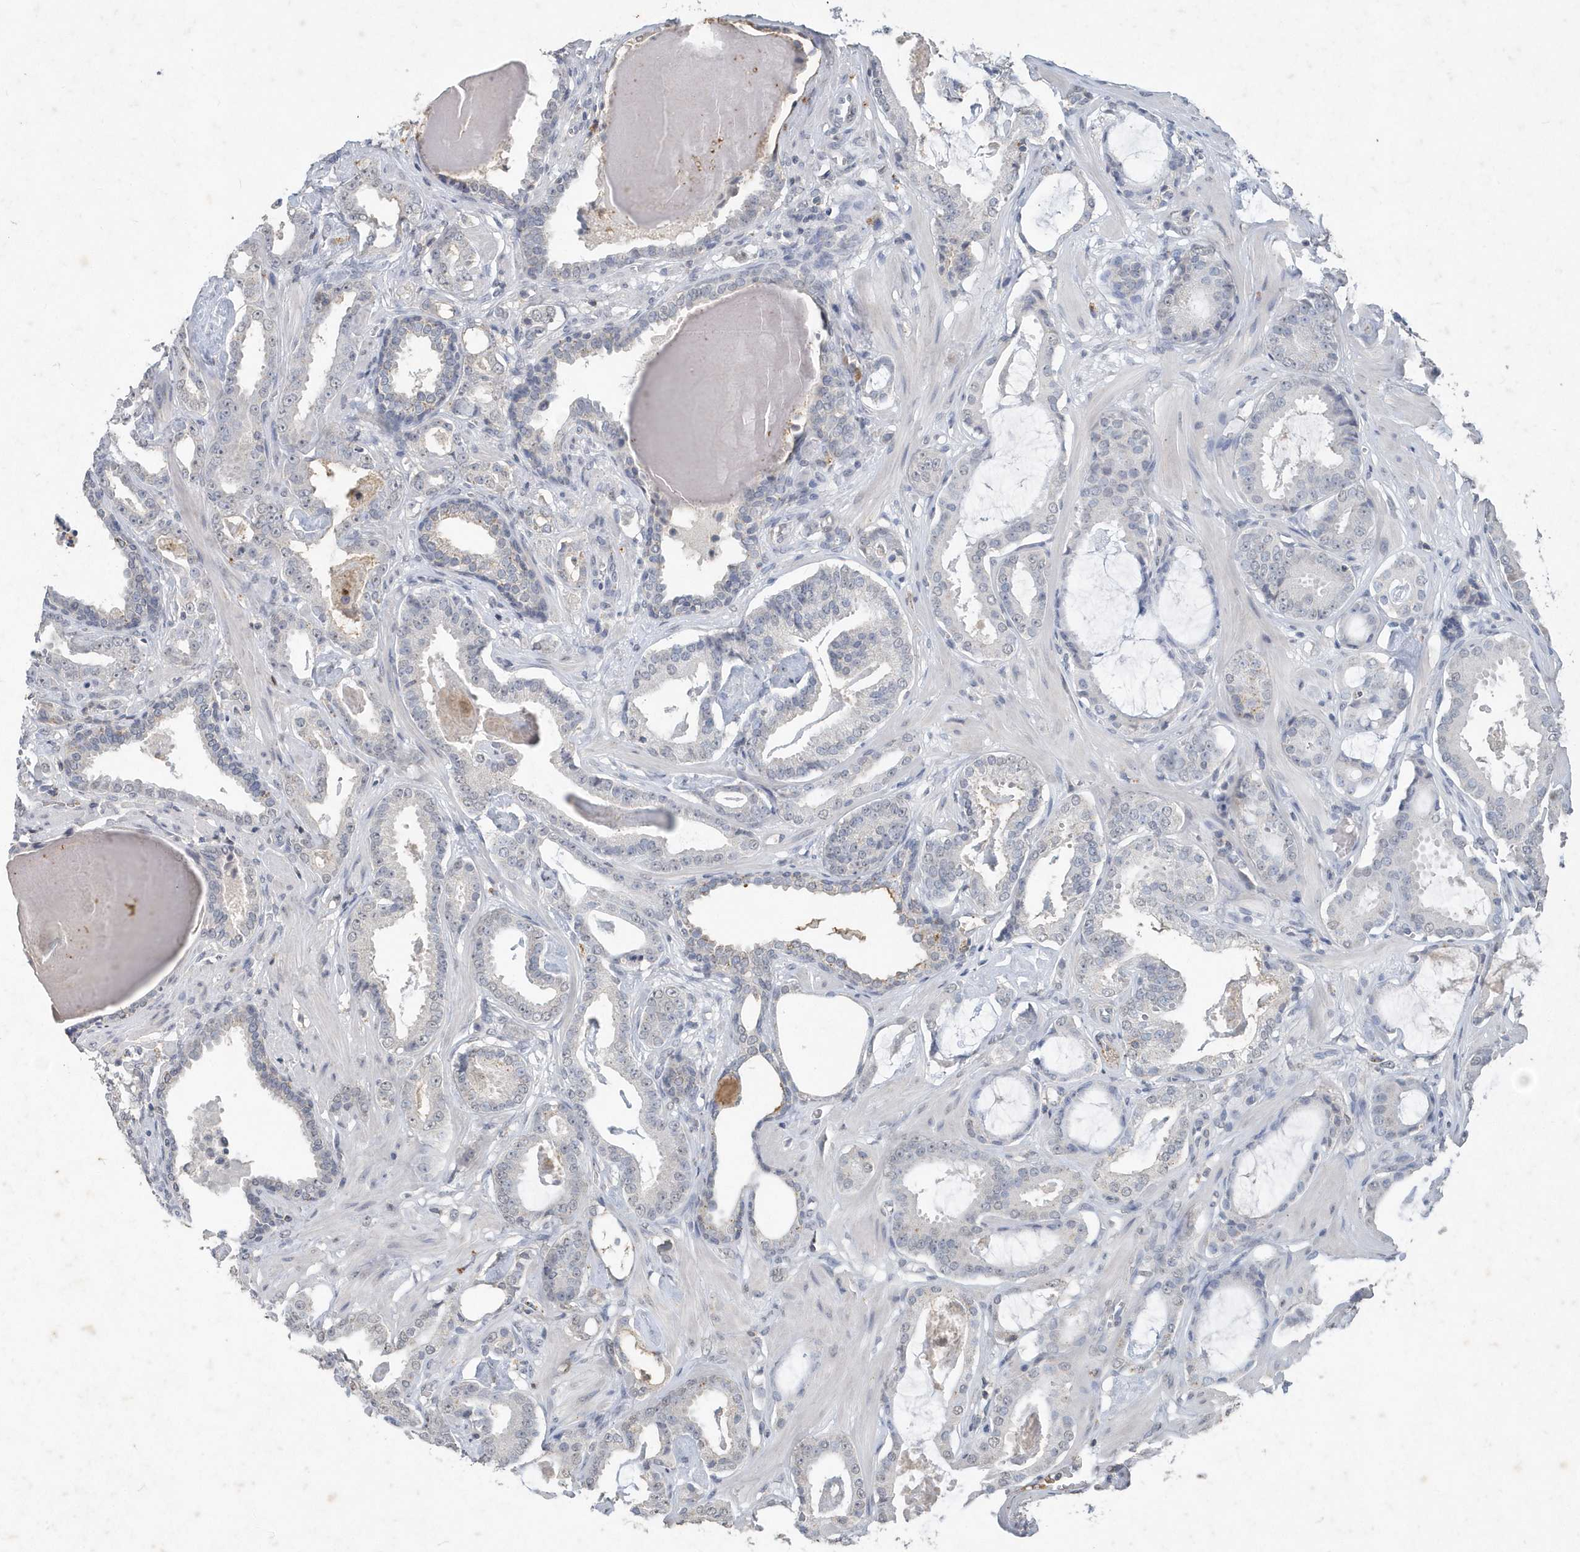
{"staining": {"intensity": "negative", "quantity": "none", "location": "none"}, "tissue": "prostate cancer", "cell_type": "Tumor cells", "image_type": "cancer", "snomed": [{"axis": "morphology", "description": "Adenocarcinoma, Low grade"}, {"axis": "topography", "description": "Prostate"}], "caption": "Prostate cancer (low-grade adenocarcinoma) stained for a protein using IHC reveals no expression tumor cells.", "gene": "PDCD1", "patient": {"sex": "male", "age": 53}}